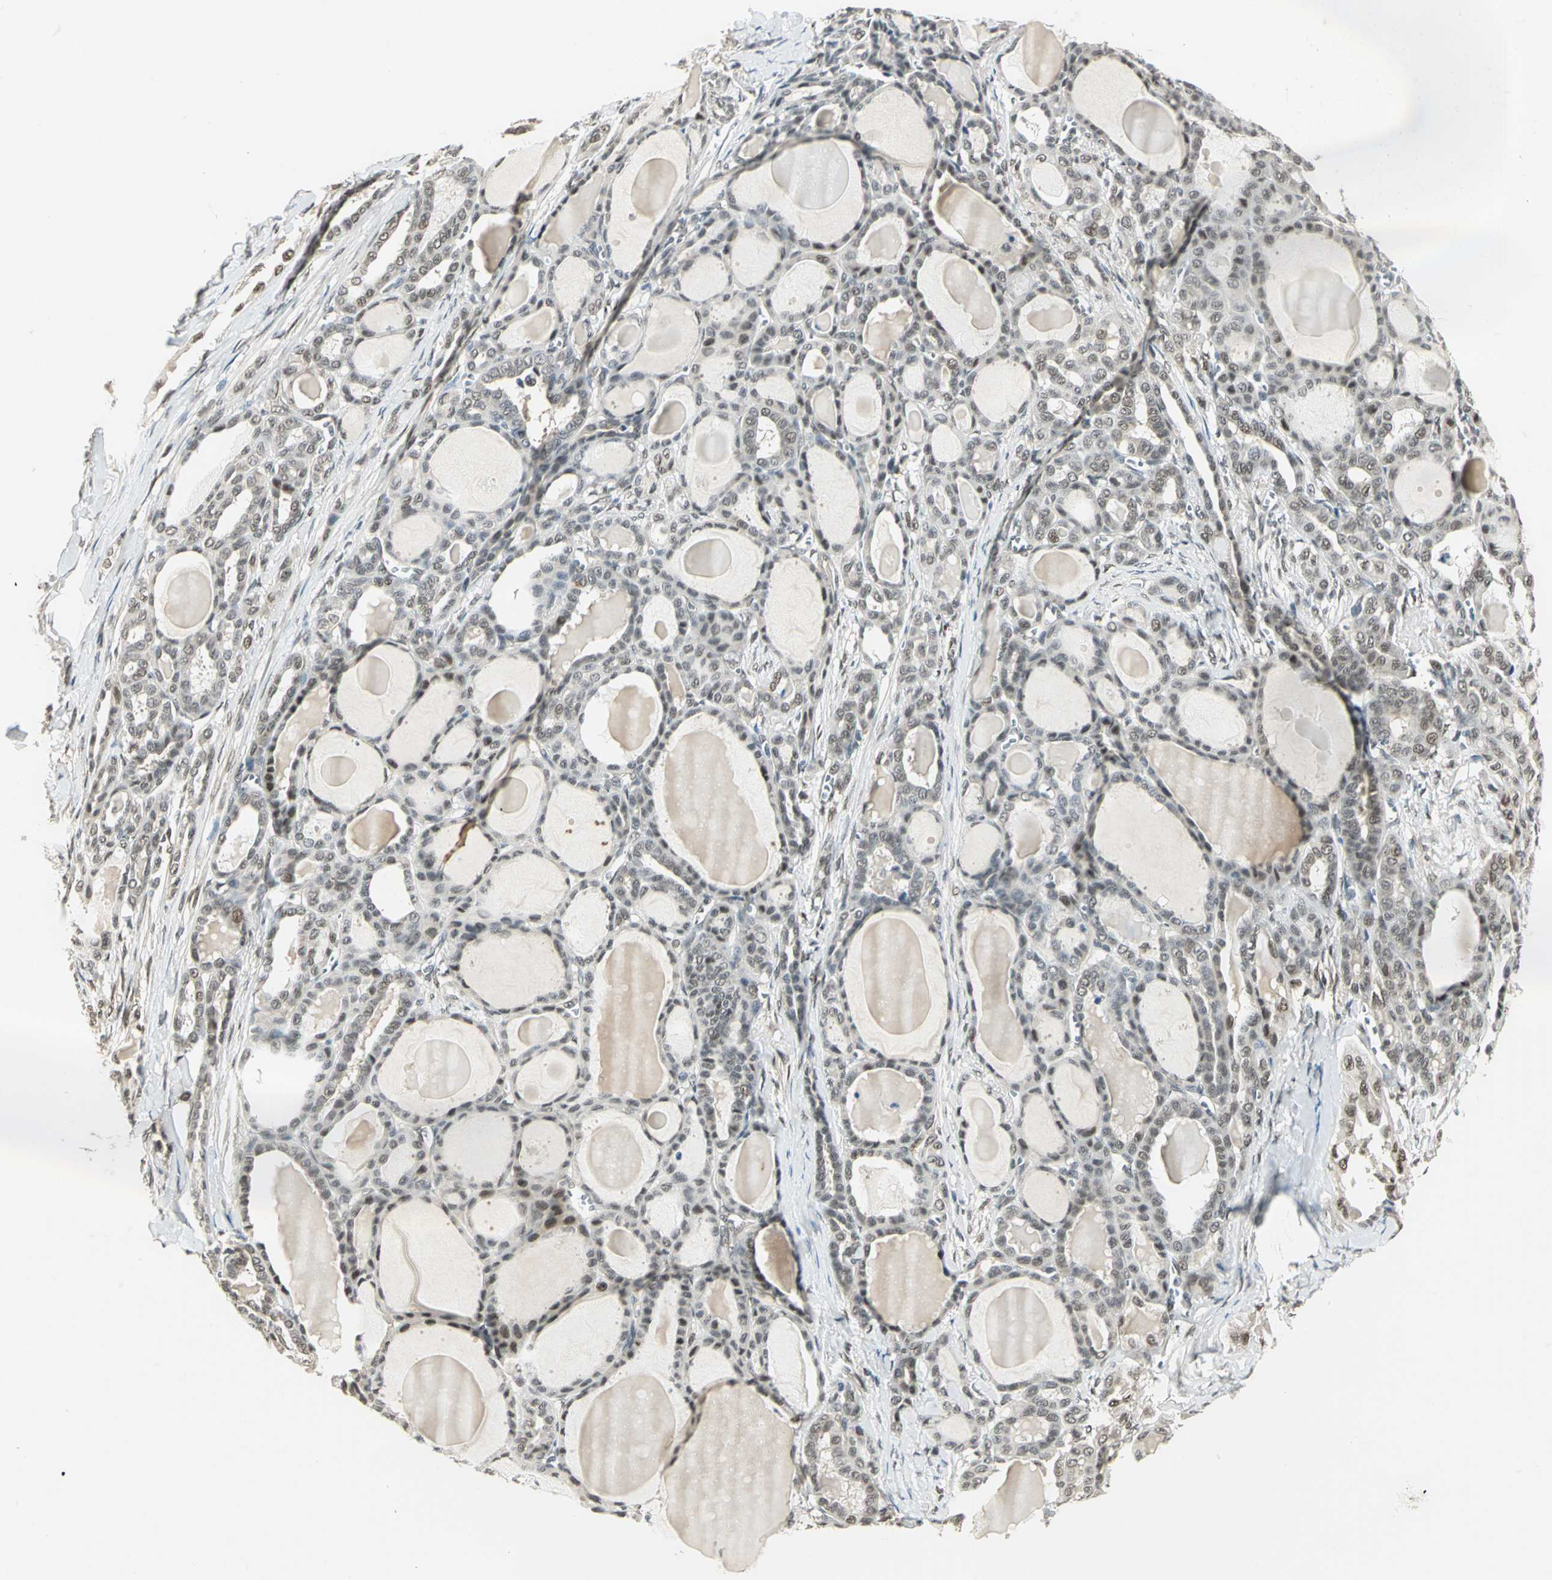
{"staining": {"intensity": "weak", "quantity": "25%-75%", "location": "nuclear"}, "tissue": "thyroid cancer", "cell_type": "Tumor cells", "image_type": "cancer", "snomed": [{"axis": "morphology", "description": "Carcinoma, NOS"}, {"axis": "topography", "description": "Thyroid gland"}], "caption": "Immunohistochemical staining of thyroid cancer displays low levels of weak nuclear protein expression in about 25%-75% of tumor cells.", "gene": "RAD17", "patient": {"sex": "female", "age": 91}}